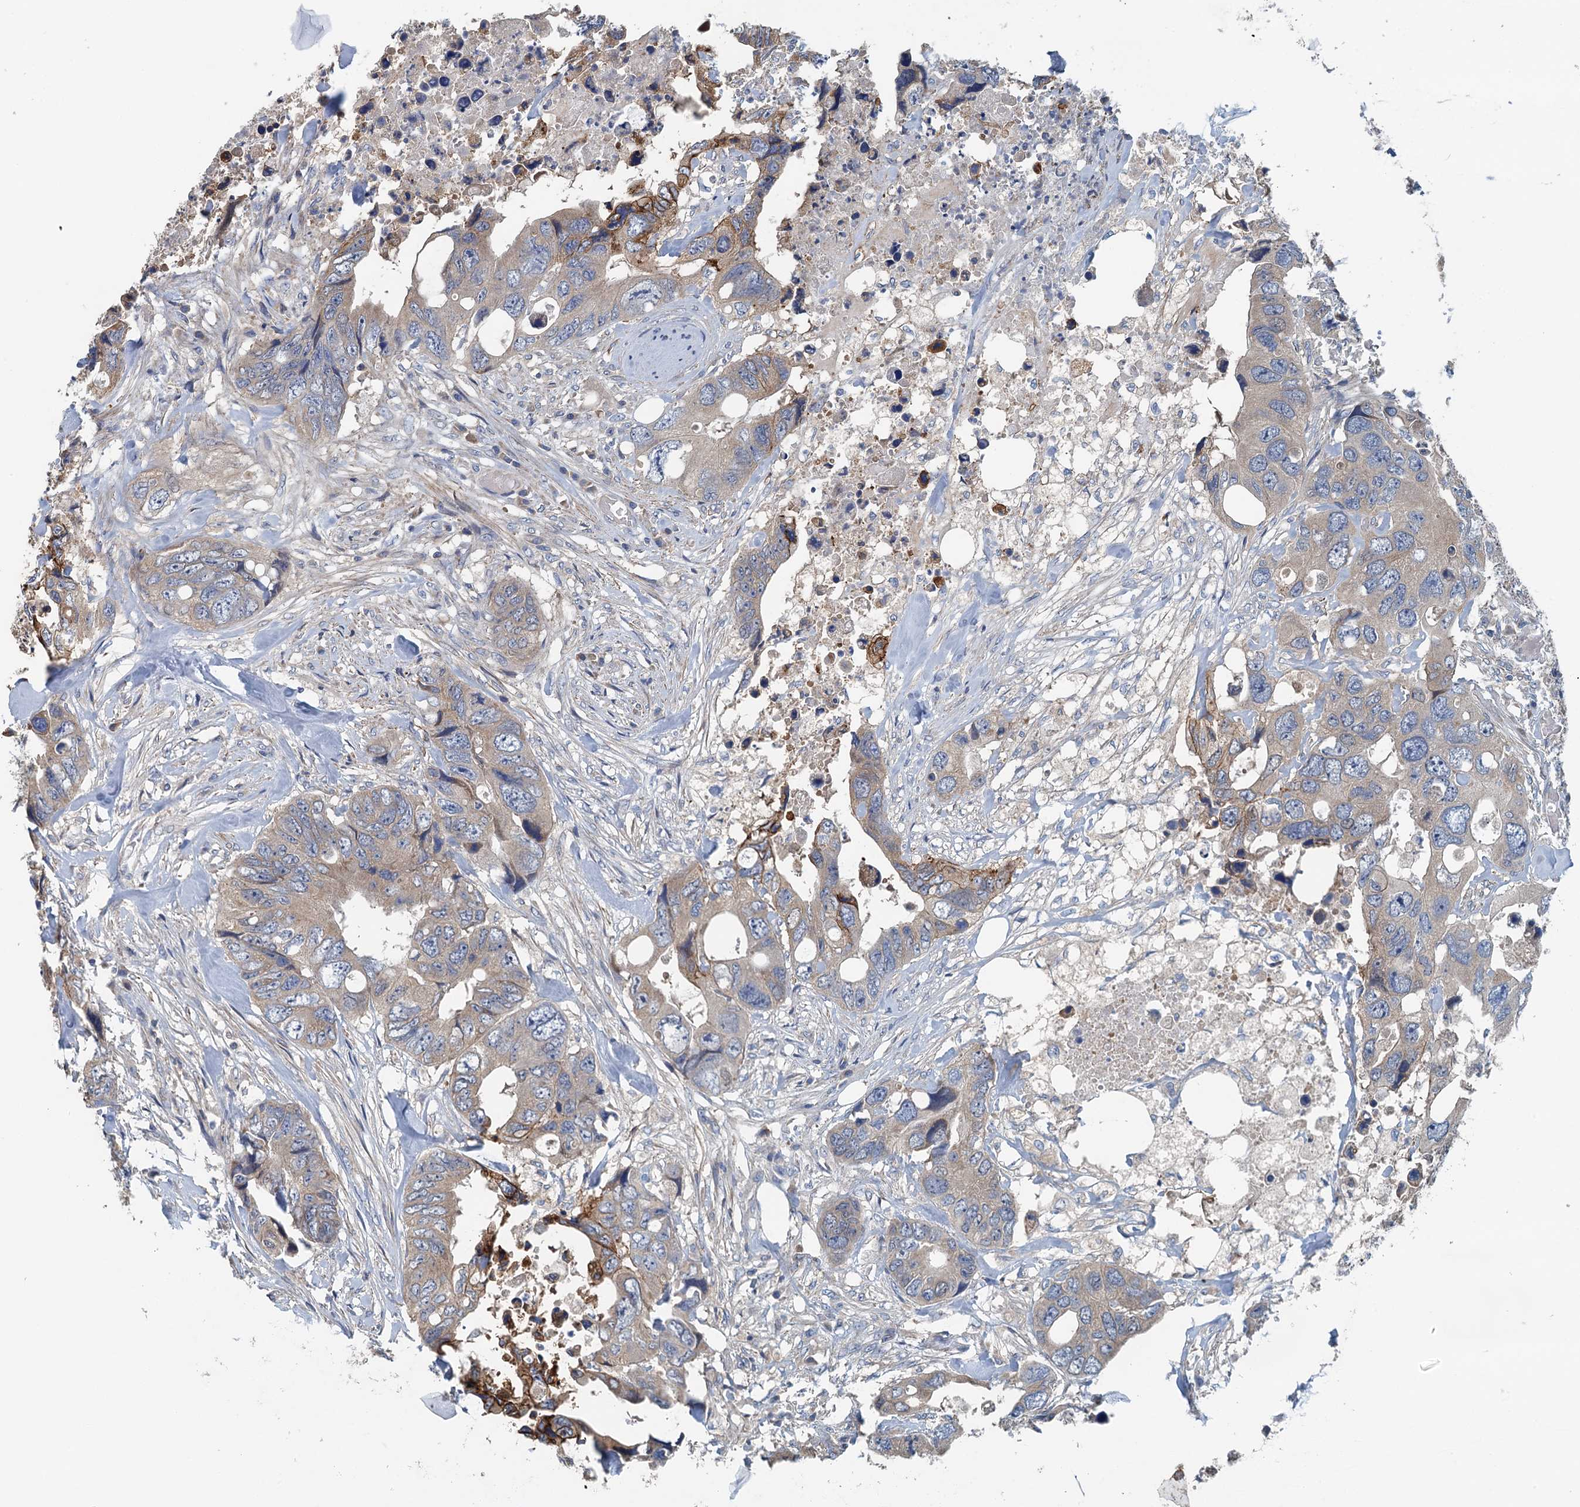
{"staining": {"intensity": "weak", "quantity": ">75%", "location": "cytoplasmic/membranous"}, "tissue": "colorectal cancer", "cell_type": "Tumor cells", "image_type": "cancer", "snomed": [{"axis": "morphology", "description": "Adenocarcinoma, NOS"}, {"axis": "topography", "description": "Rectum"}], "caption": "Colorectal adenocarcinoma was stained to show a protein in brown. There is low levels of weak cytoplasmic/membranous staining in about >75% of tumor cells. (DAB = brown stain, brightfield microscopy at high magnification).", "gene": "PPP1R14D", "patient": {"sex": "male", "age": 57}}